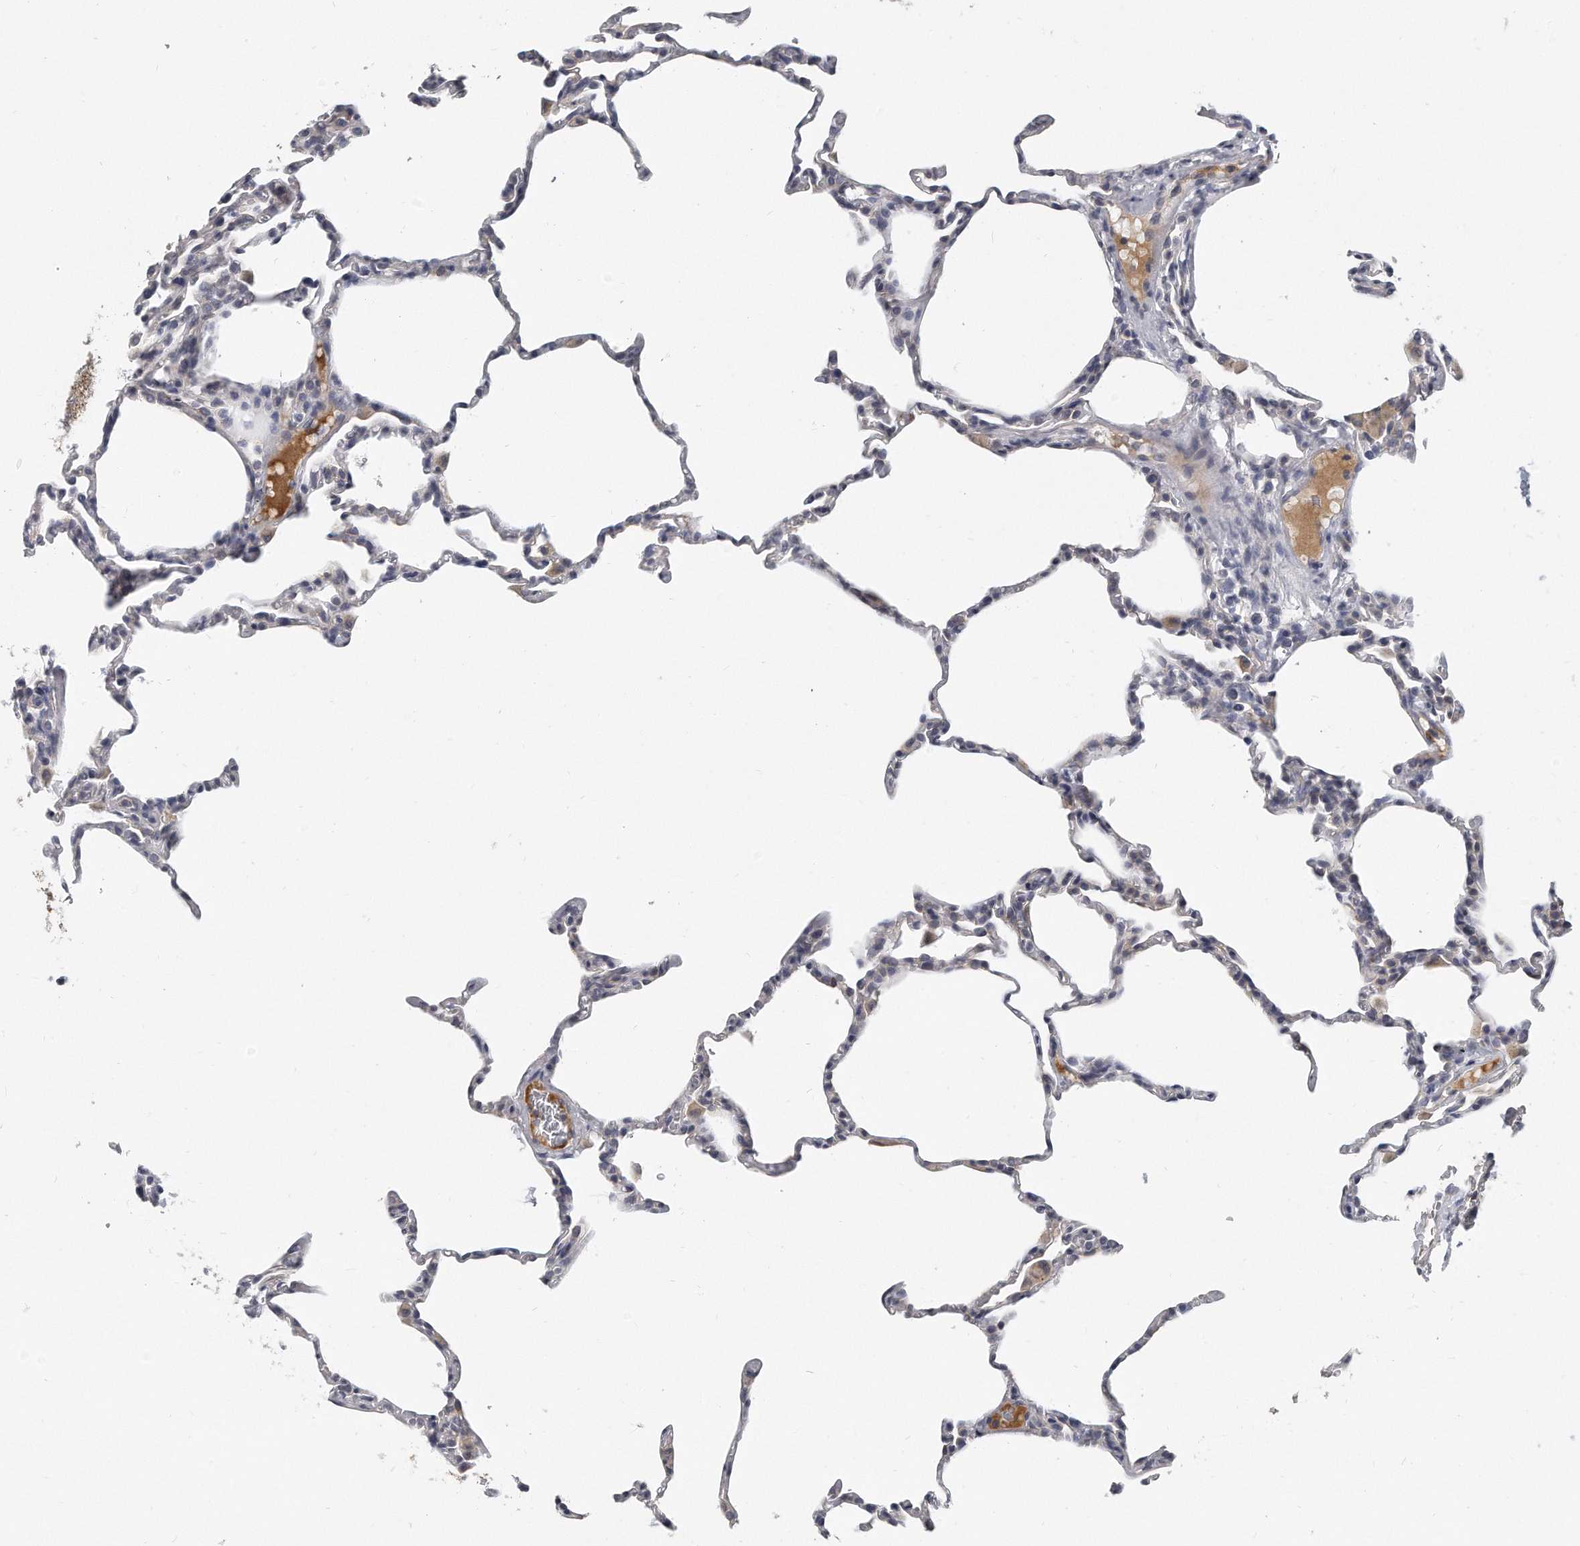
{"staining": {"intensity": "negative", "quantity": "none", "location": "none"}, "tissue": "lung", "cell_type": "Alveolar cells", "image_type": "normal", "snomed": [{"axis": "morphology", "description": "Normal tissue, NOS"}, {"axis": "topography", "description": "Lung"}], "caption": "Immunohistochemical staining of unremarkable lung demonstrates no significant staining in alveolar cells.", "gene": "PLEKHA6", "patient": {"sex": "male", "age": 20}}